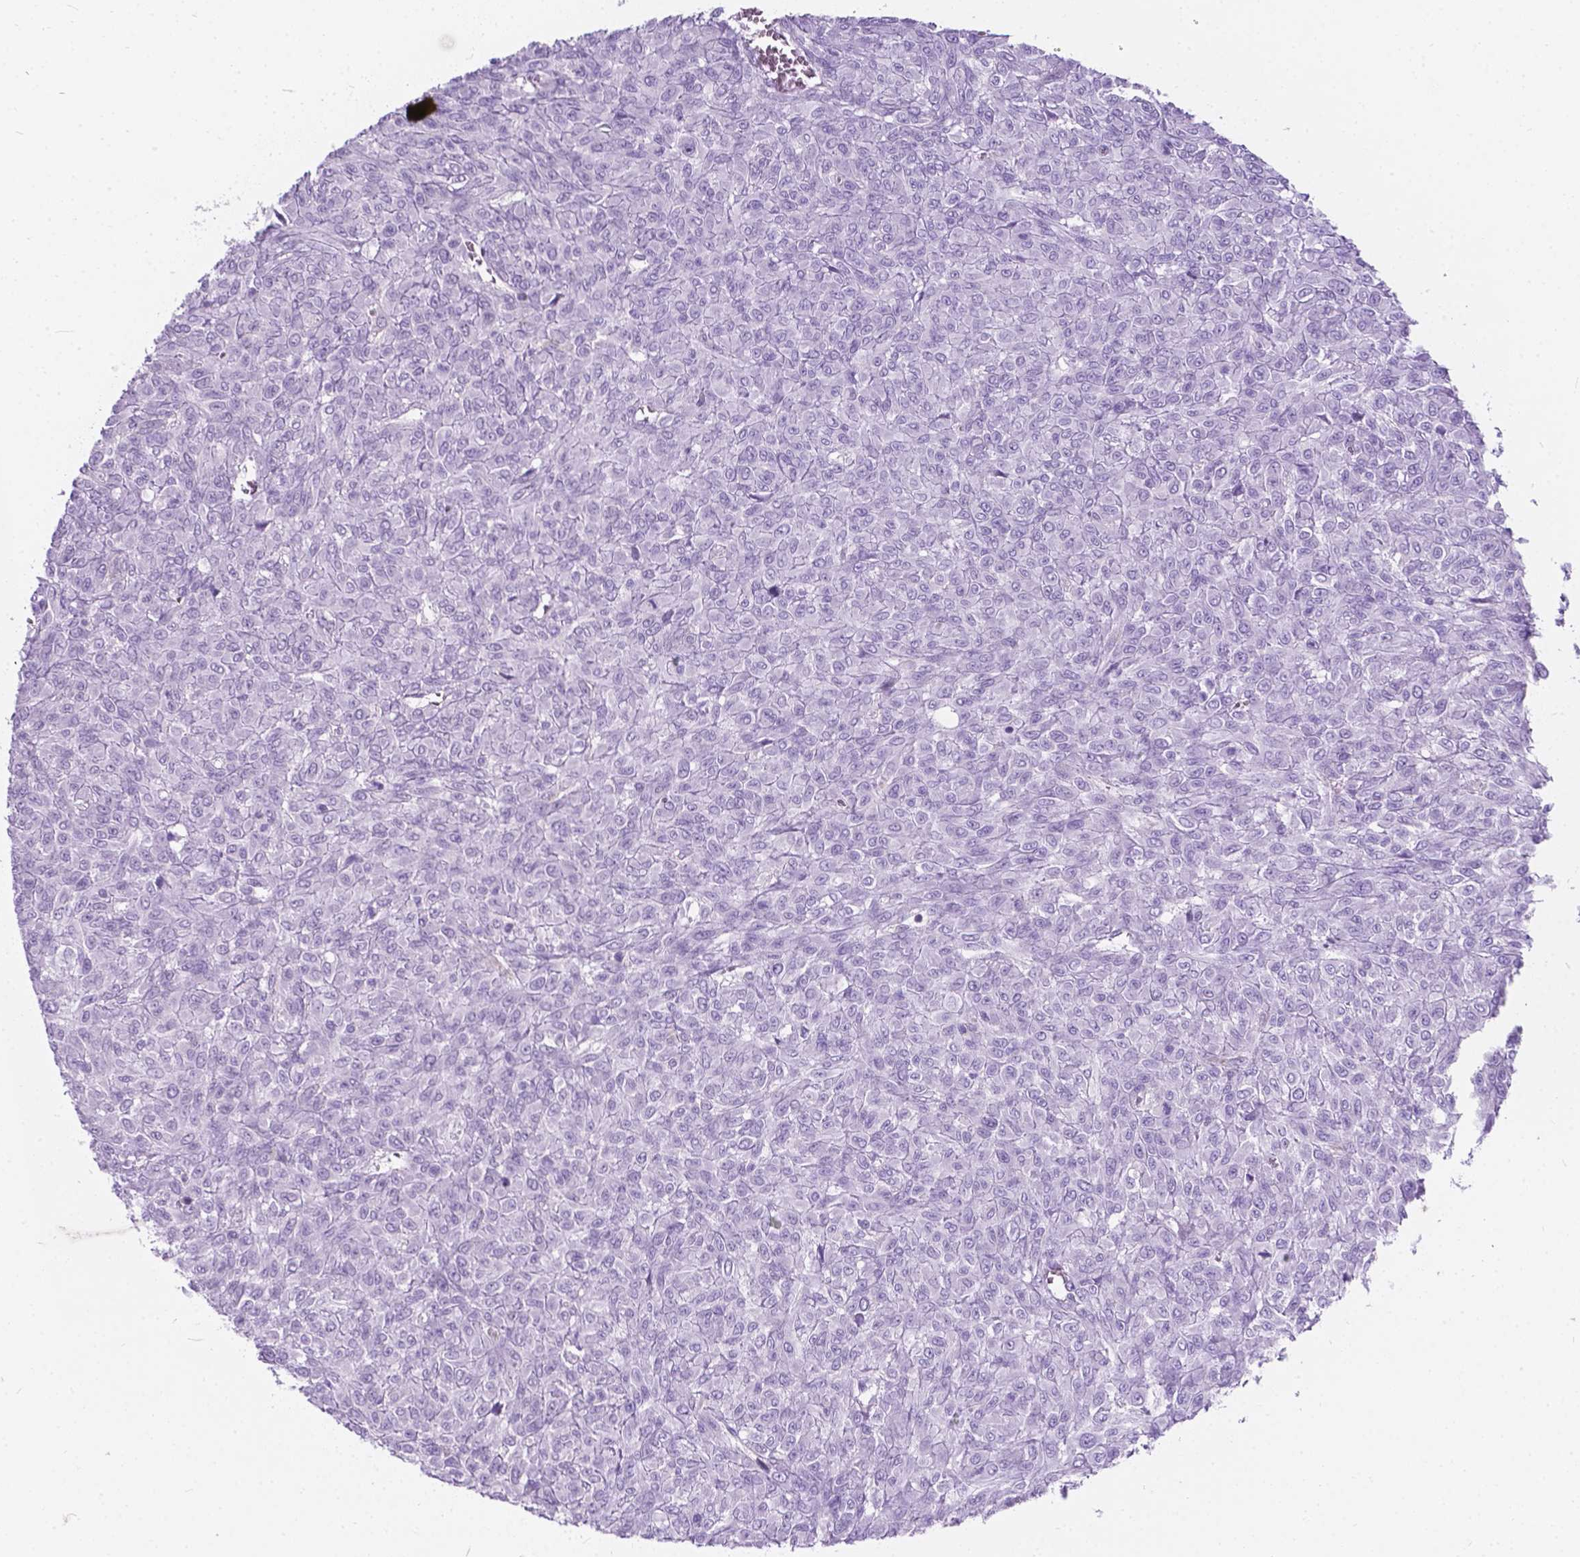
{"staining": {"intensity": "negative", "quantity": "none", "location": "none"}, "tissue": "renal cancer", "cell_type": "Tumor cells", "image_type": "cancer", "snomed": [{"axis": "morphology", "description": "Adenocarcinoma, NOS"}, {"axis": "topography", "description": "Kidney"}], "caption": "The histopathology image shows no staining of tumor cells in renal adenocarcinoma.", "gene": "KIAA0040", "patient": {"sex": "male", "age": 58}}